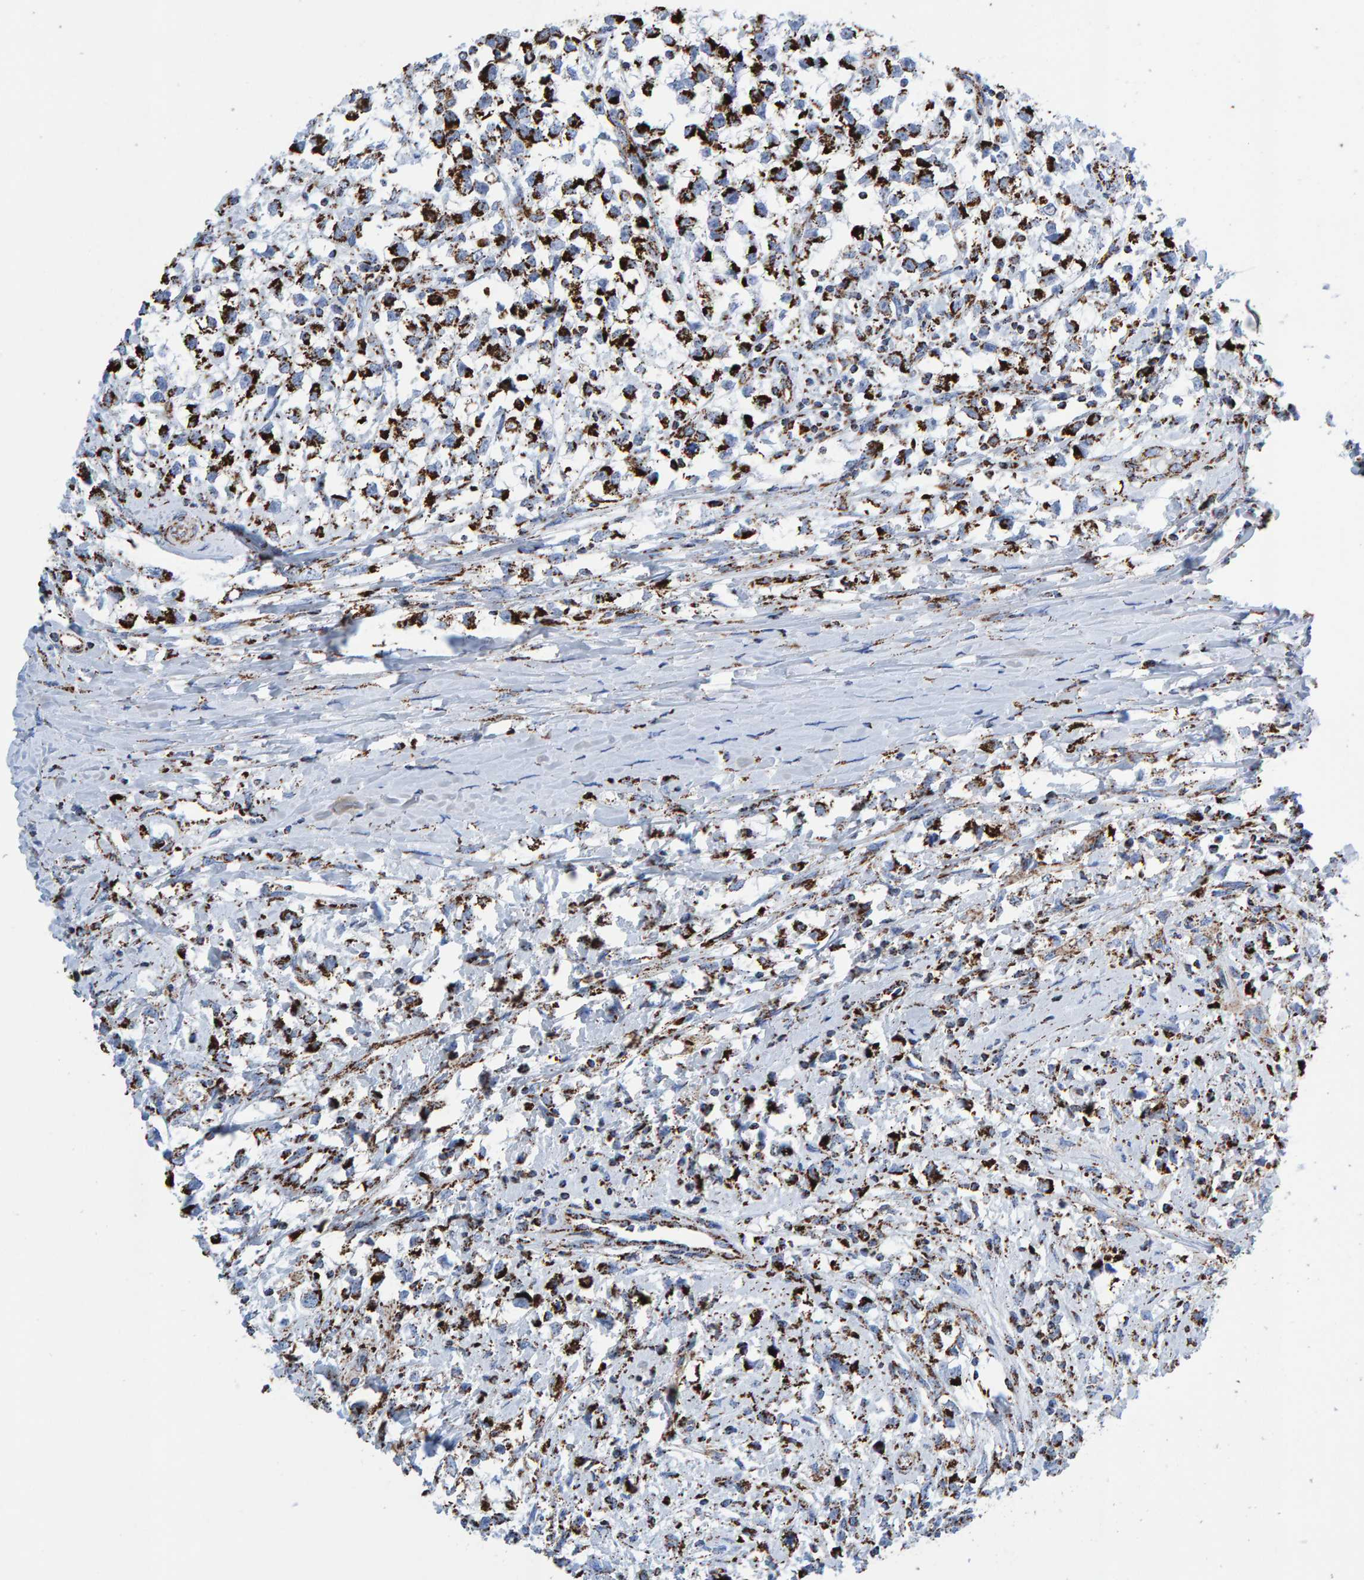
{"staining": {"intensity": "strong", "quantity": ">75%", "location": "cytoplasmic/membranous"}, "tissue": "testis cancer", "cell_type": "Tumor cells", "image_type": "cancer", "snomed": [{"axis": "morphology", "description": "Seminoma, NOS"}, {"axis": "morphology", "description": "Carcinoma, Embryonal, NOS"}, {"axis": "topography", "description": "Testis"}], "caption": "Testis seminoma stained with DAB immunohistochemistry (IHC) demonstrates high levels of strong cytoplasmic/membranous expression in about >75% of tumor cells.", "gene": "ENSG00000262660", "patient": {"sex": "male", "age": 51}}